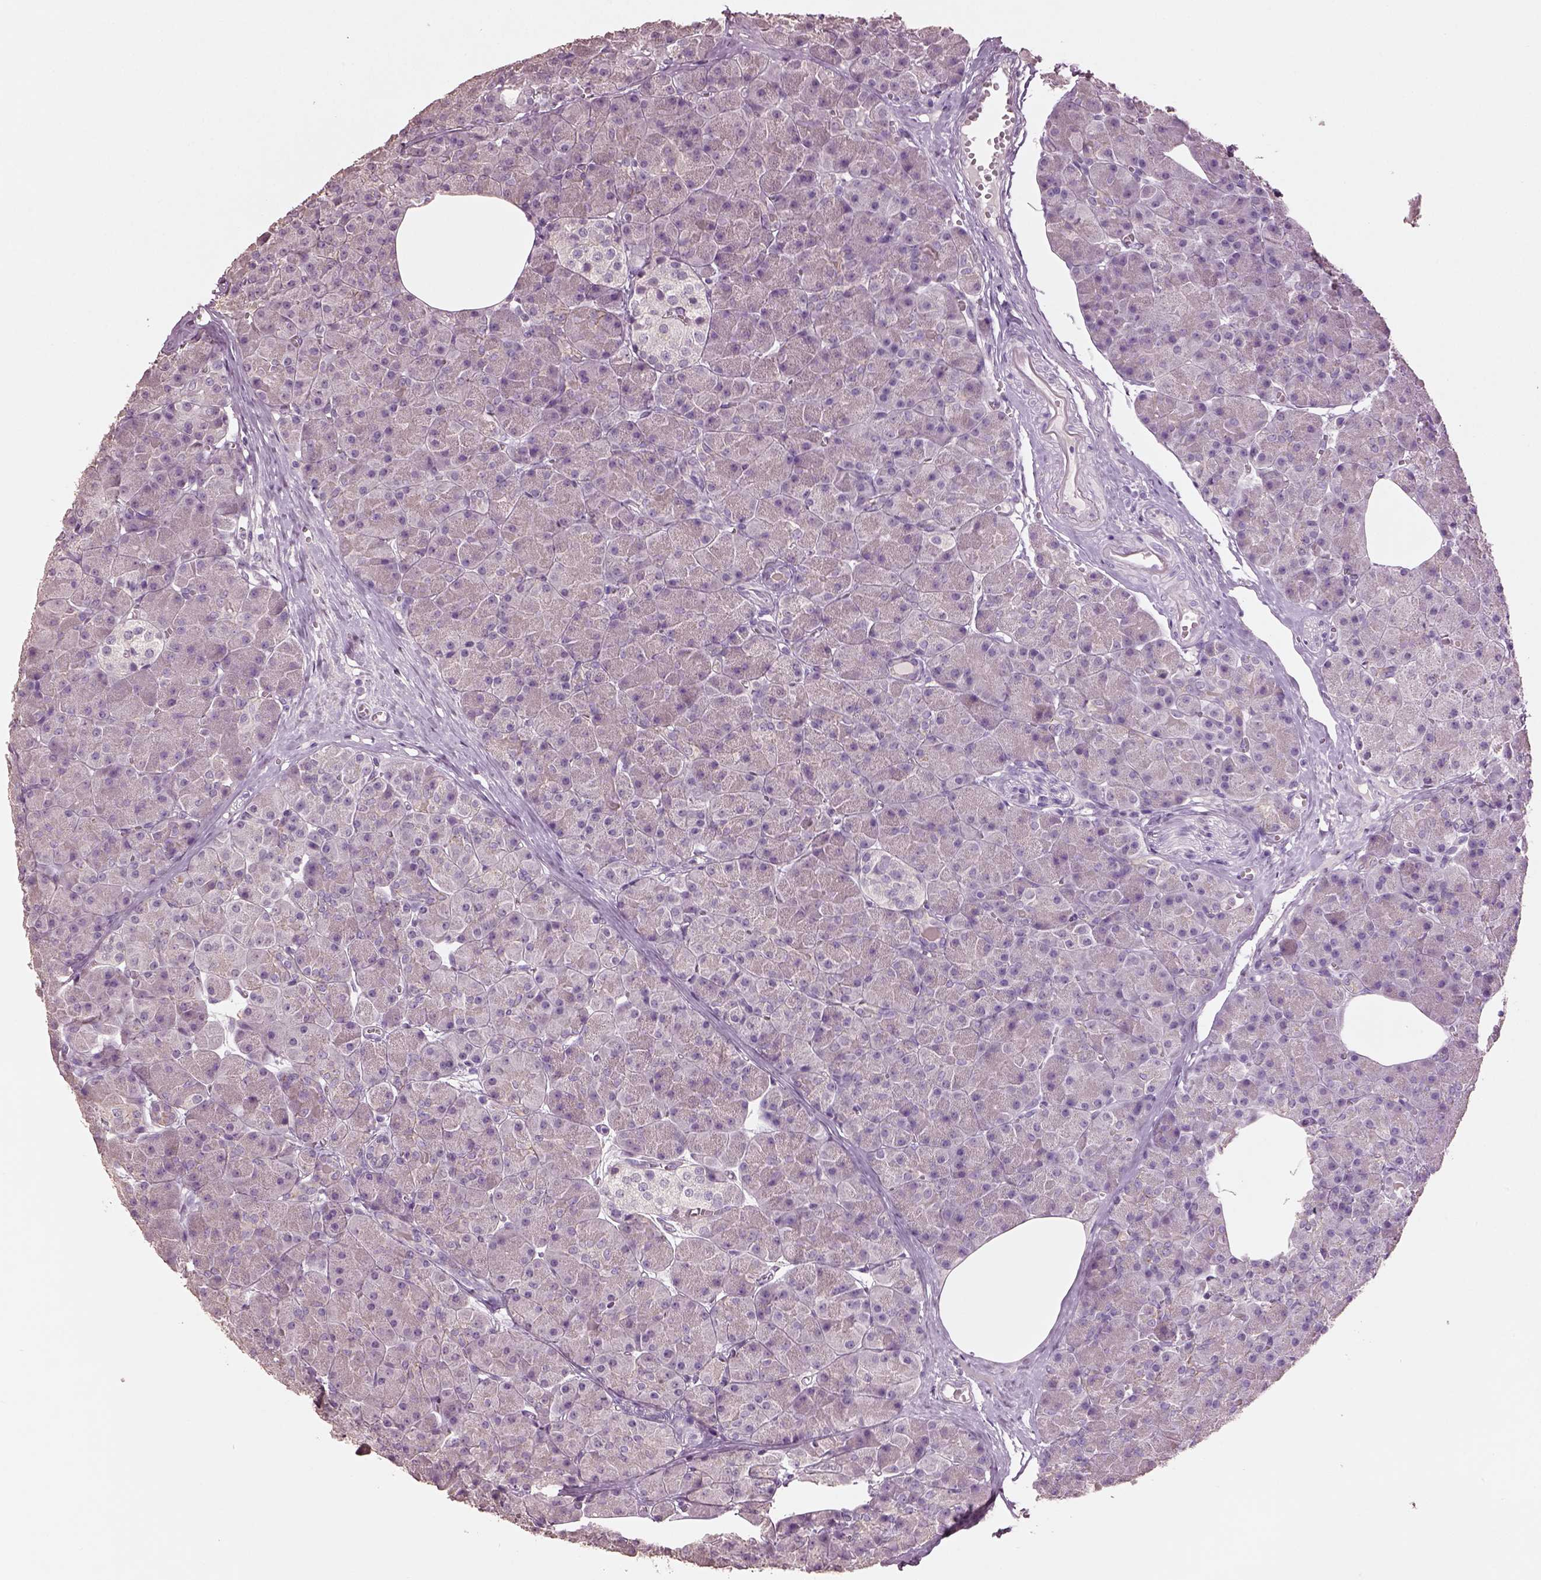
{"staining": {"intensity": "negative", "quantity": "none", "location": "none"}, "tissue": "pancreas", "cell_type": "Exocrine glandular cells", "image_type": "normal", "snomed": [{"axis": "morphology", "description": "Normal tissue, NOS"}, {"axis": "topography", "description": "Pancreas"}], "caption": "Exocrine glandular cells show no significant protein staining in unremarkable pancreas.", "gene": "KCNIP3", "patient": {"sex": "female", "age": 45}}